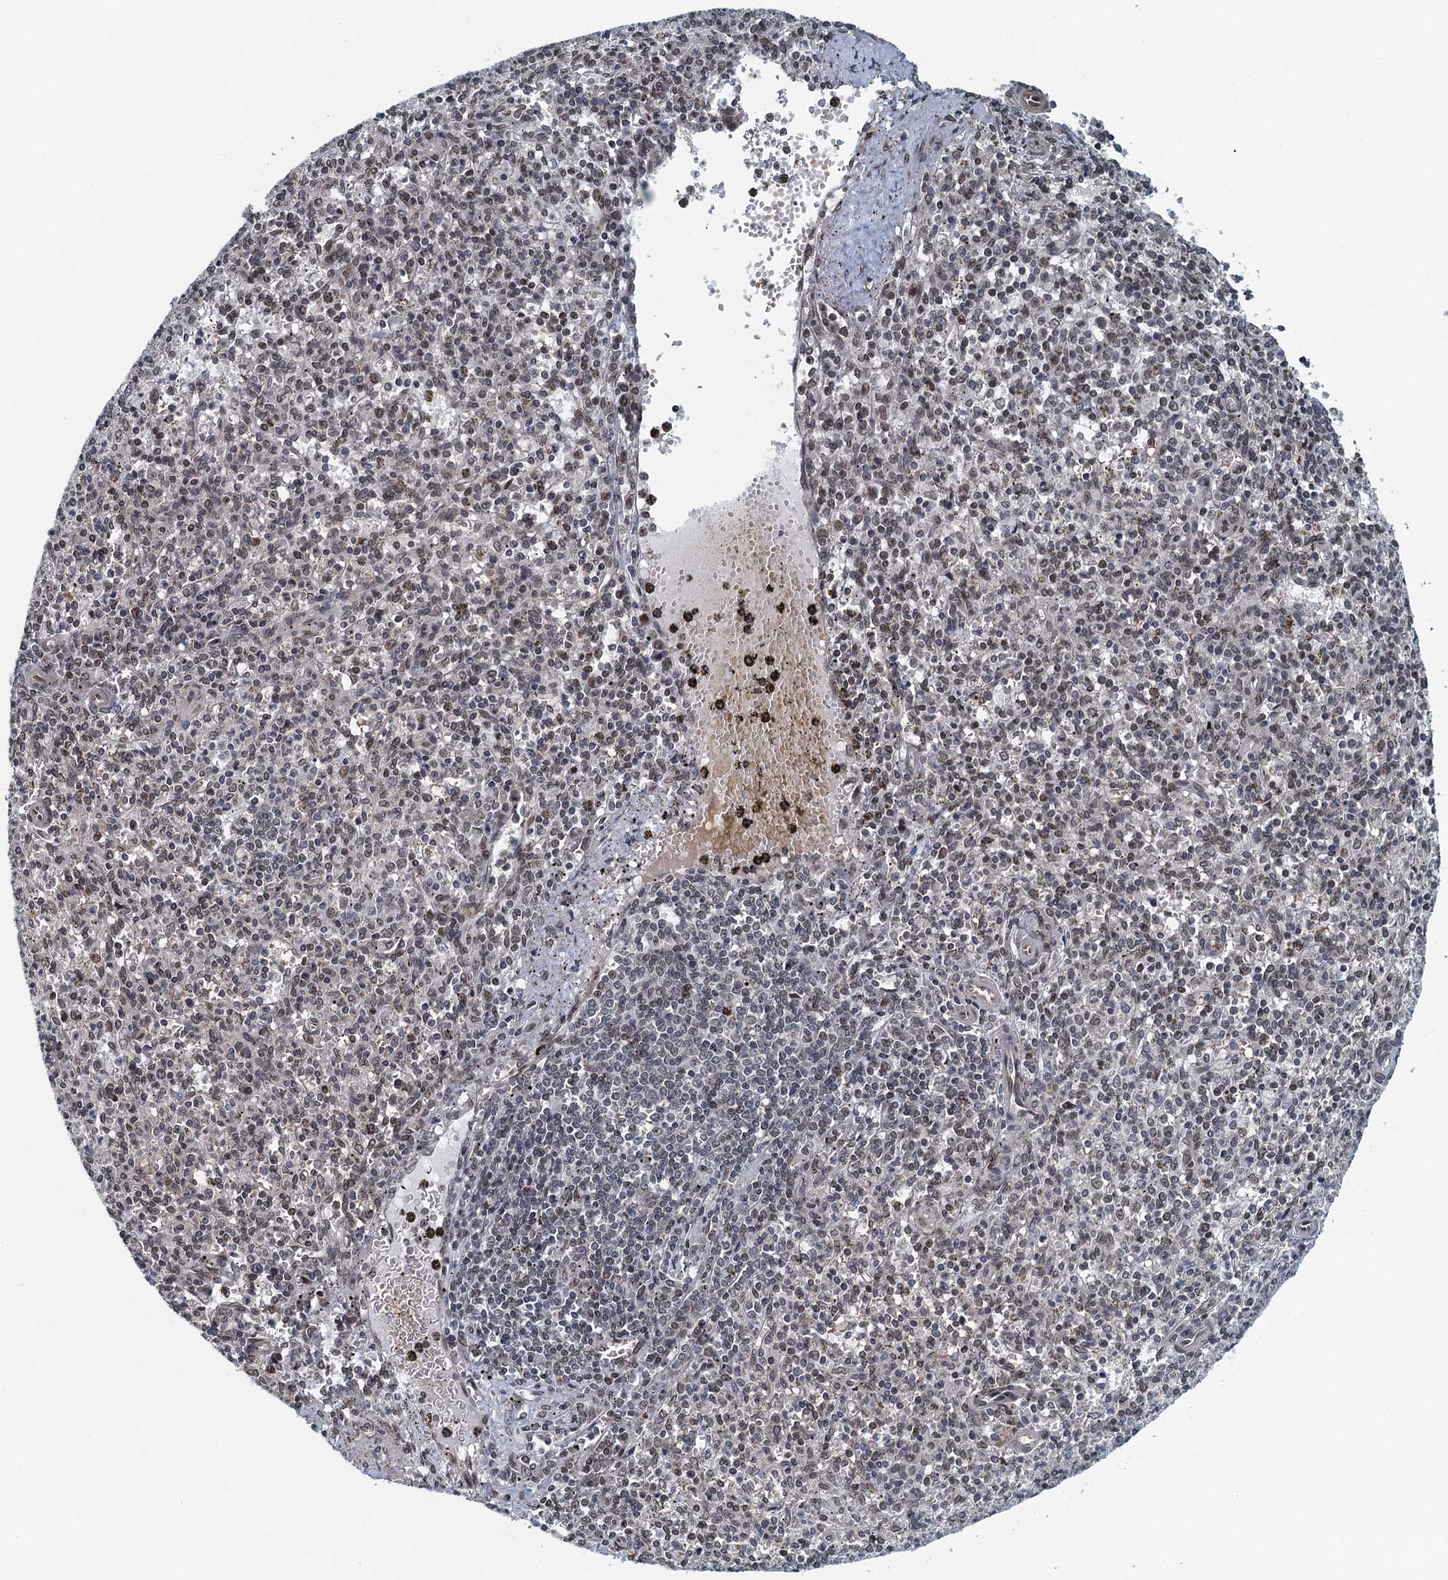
{"staining": {"intensity": "weak", "quantity": "25%-75%", "location": "nuclear"}, "tissue": "spleen", "cell_type": "Cells in red pulp", "image_type": "normal", "snomed": [{"axis": "morphology", "description": "Normal tissue, NOS"}, {"axis": "topography", "description": "Spleen"}], "caption": "Protein expression analysis of normal human spleen reveals weak nuclear expression in approximately 25%-75% of cells in red pulp. The protein of interest is shown in brown color, while the nuclei are stained blue.", "gene": "CCDC34", "patient": {"sex": "male", "age": 72}}